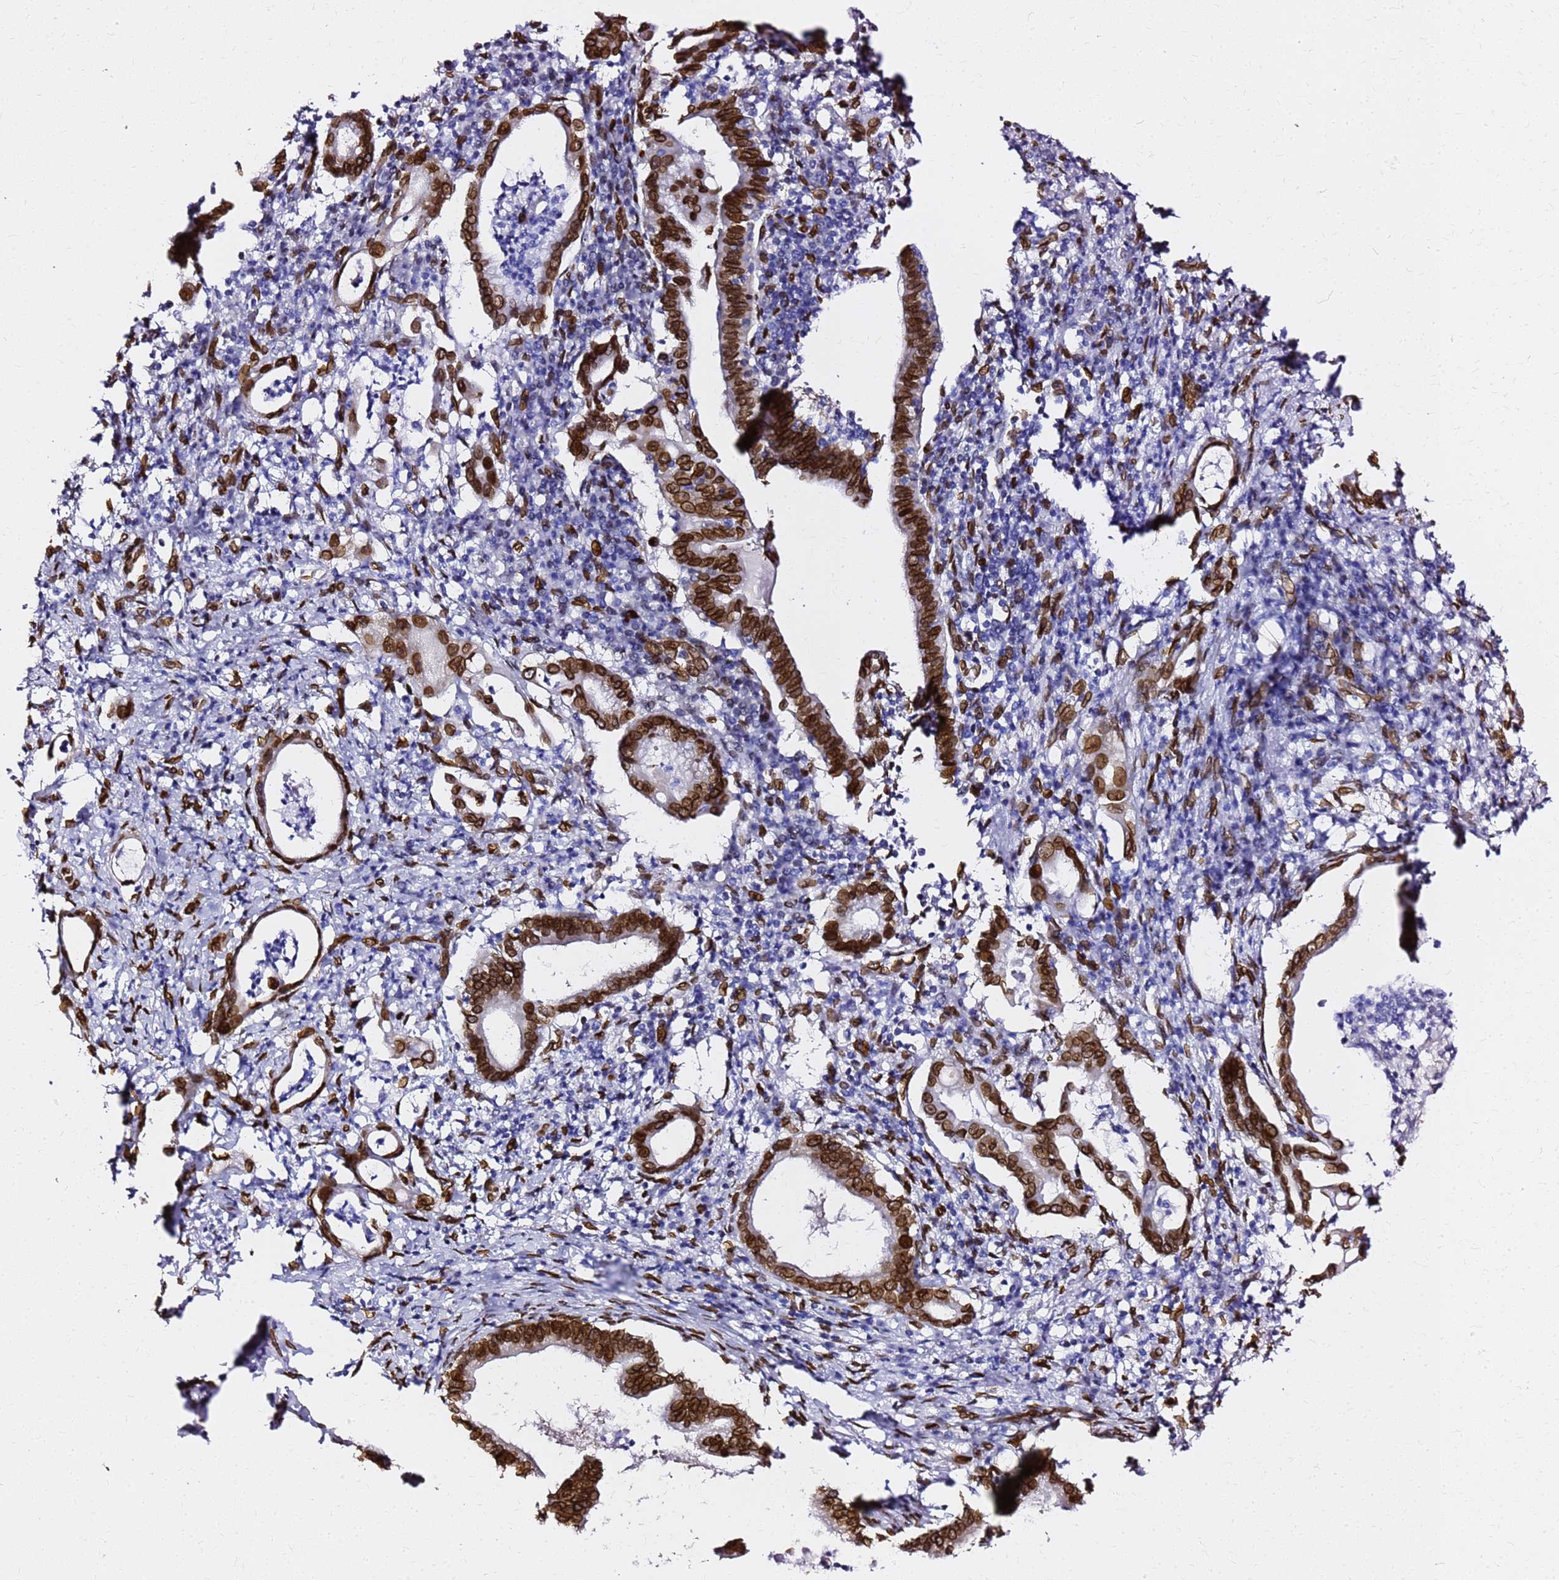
{"staining": {"intensity": "strong", "quantity": ">75%", "location": "cytoplasmic/membranous,nuclear"}, "tissue": "pancreatic cancer", "cell_type": "Tumor cells", "image_type": "cancer", "snomed": [{"axis": "morphology", "description": "Adenocarcinoma, NOS"}, {"axis": "topography", "description": "Pancreas"}], "caption": "Adenocarcinoma (pancreatic) was stained to show a protein in brown. There is high levels of strong cytoplasmic/membranous and nuclear positivity in approximately >75% of tumor cells.", "gene": "C6orf141", "patient": {"sex": "female", "age": 55}}